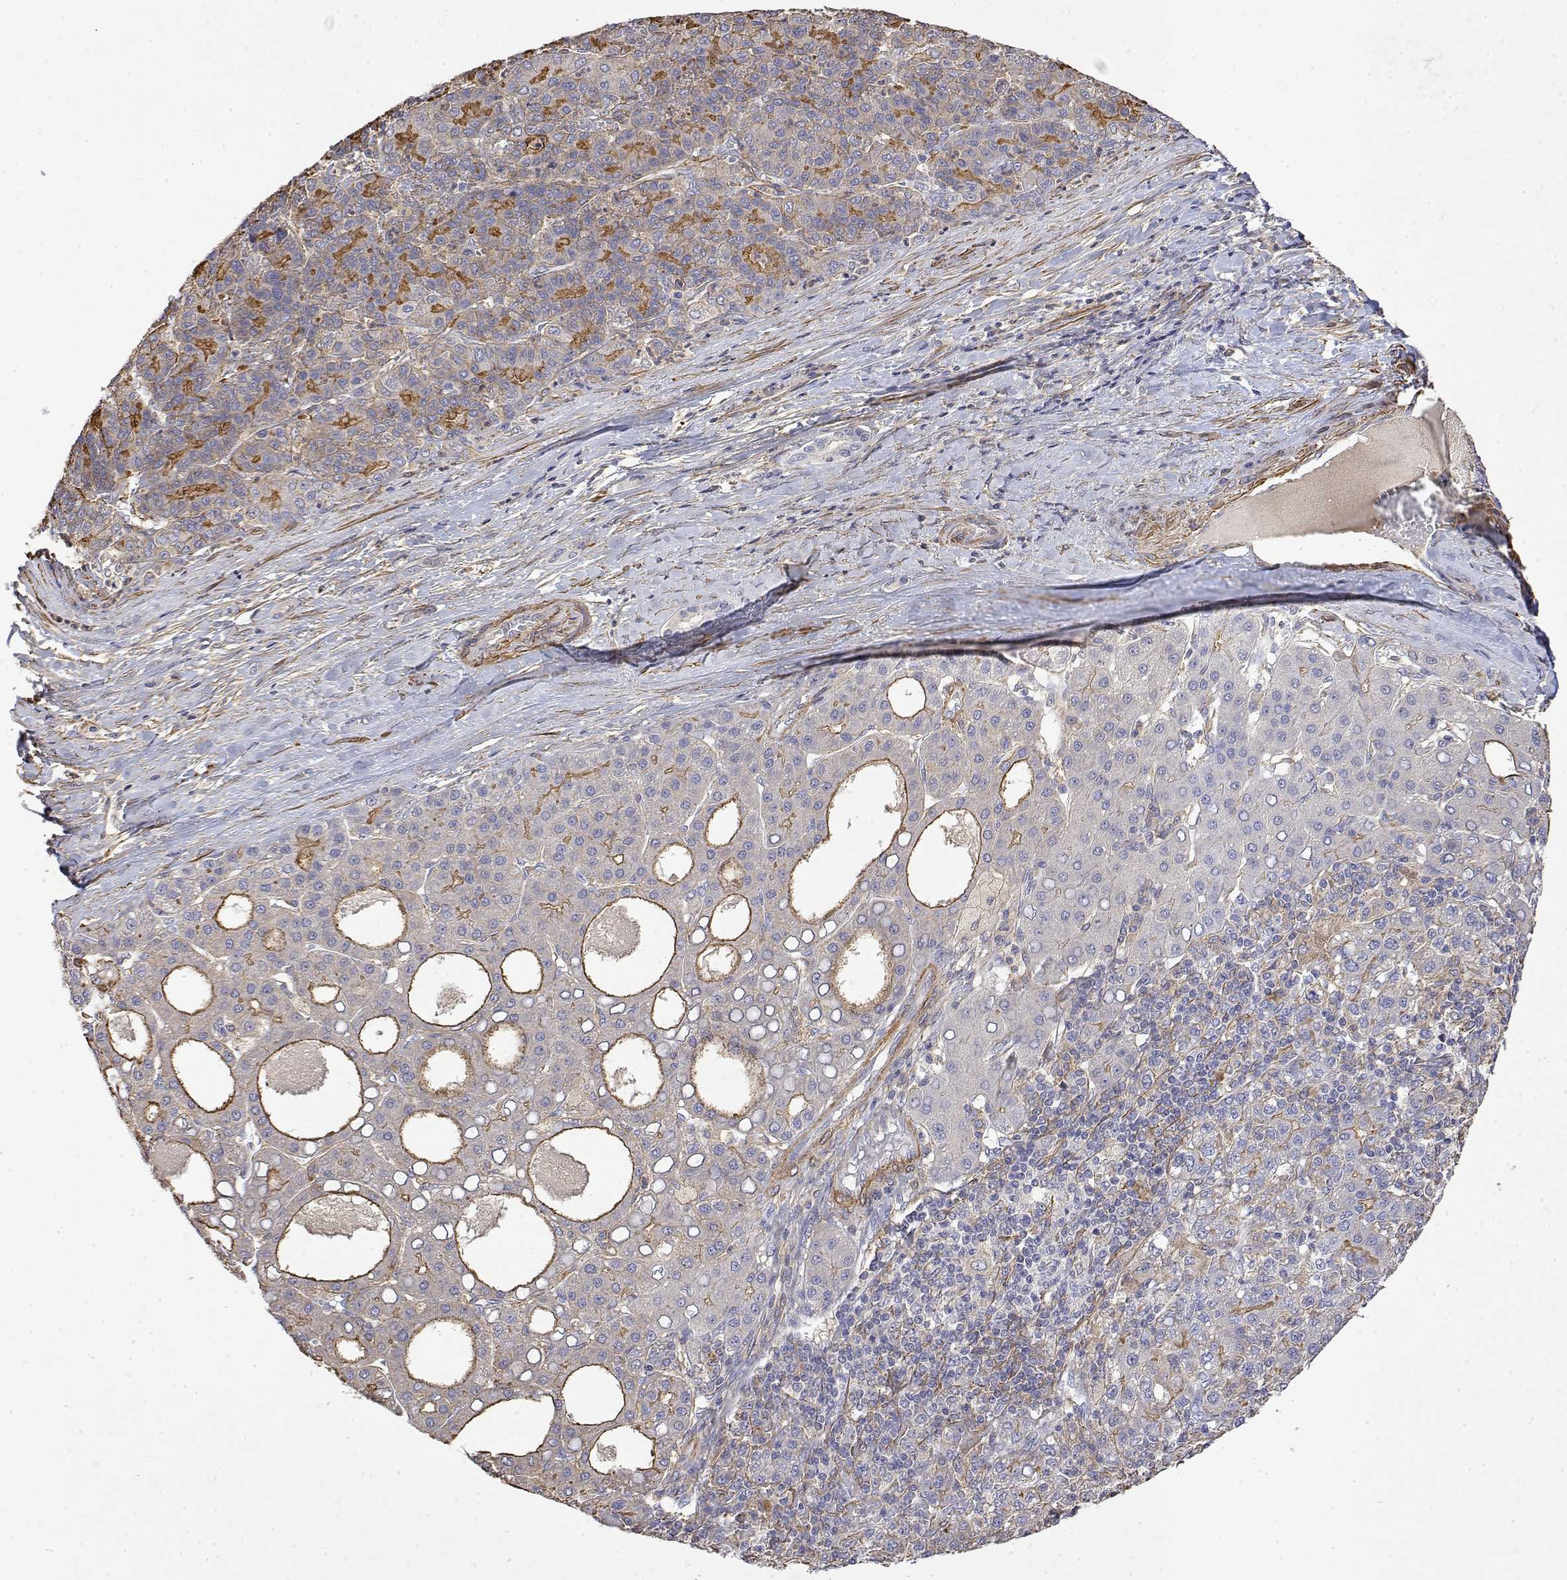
{"staining": {"intensity": "negative", "quantity": "none", "location": "none"}, "tissue": "liver cancer", "cell_type": "Tumor cells", "image_type": "cancer", "snomed": [{"axis": "morphology", "description": "Carcinoma, Hepatocellular, NOS"}, {"axis": "topography", "description": "Liver"}], "caption": "Liver hepatocellular carcinoma was stained to show a protein in brown. There is no significant expression in tumor cells. Brightfield microscopy of immunohistochemistry (IHC) stained with DAB (3,3'-diaminobenzidine) (brown) and hematoxylin (blue), captured at high magnification.", "gene": "SOWAHD", "patient": {"sex": "male", "age": 65}}